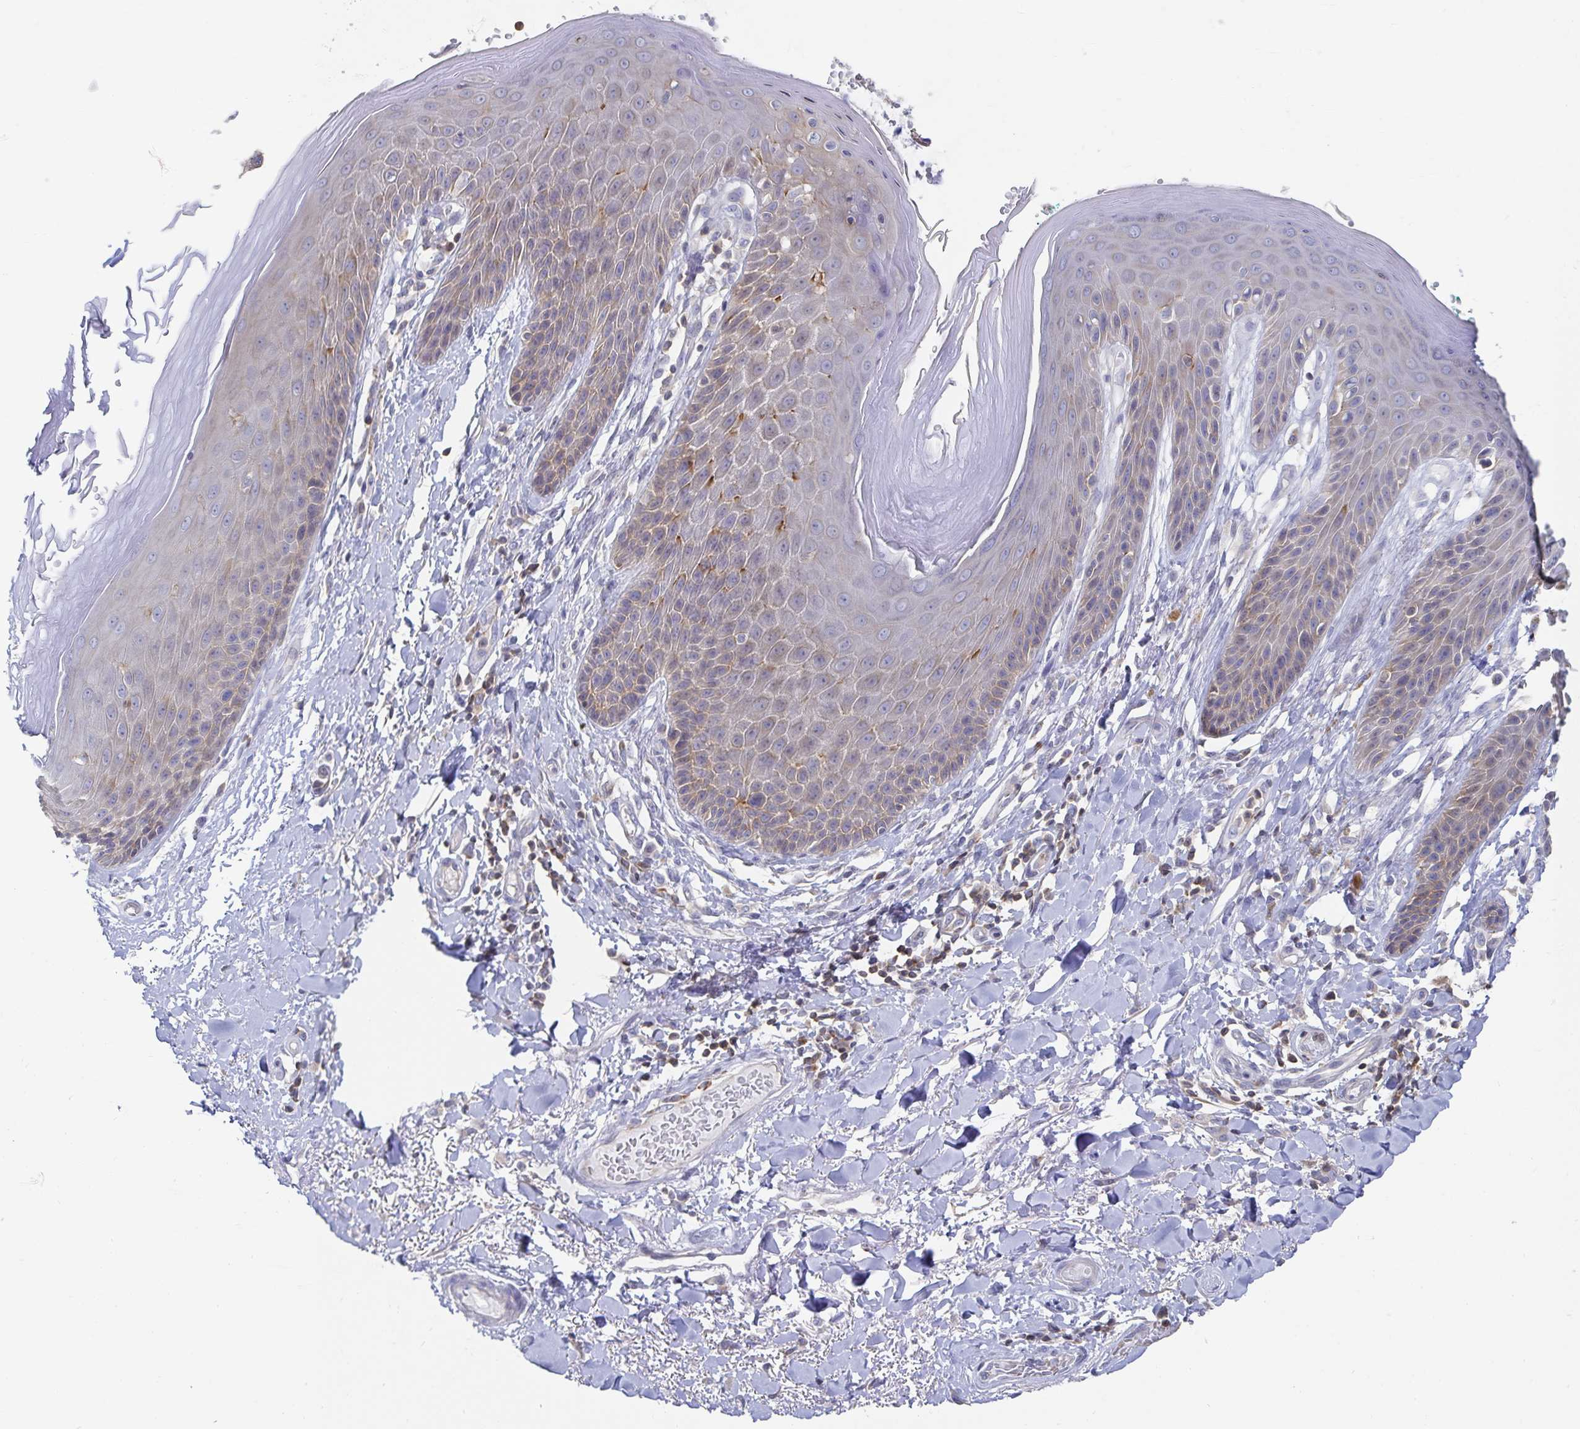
{"staining": {"intensity": "negative", "quantity": "none", "location": "none"}, "tissue": "skin", "cell_type": "Epidermal cells", "image_type": "normal", "snomed": [{"axis": "morphology", "description": "Normal tissue, NOS"}, {"axis": "topography", "description": "Anal"}, {"axis": "topography", "description": "Peripheral nerve tissue"}], "caption": "High power microscopy image of an IHC photomicrograph of benign skin, revealing no significant positivity in epidermal cells.", "gene": "PIK3CD", "patient": {"sex": "male", "age": 51}}